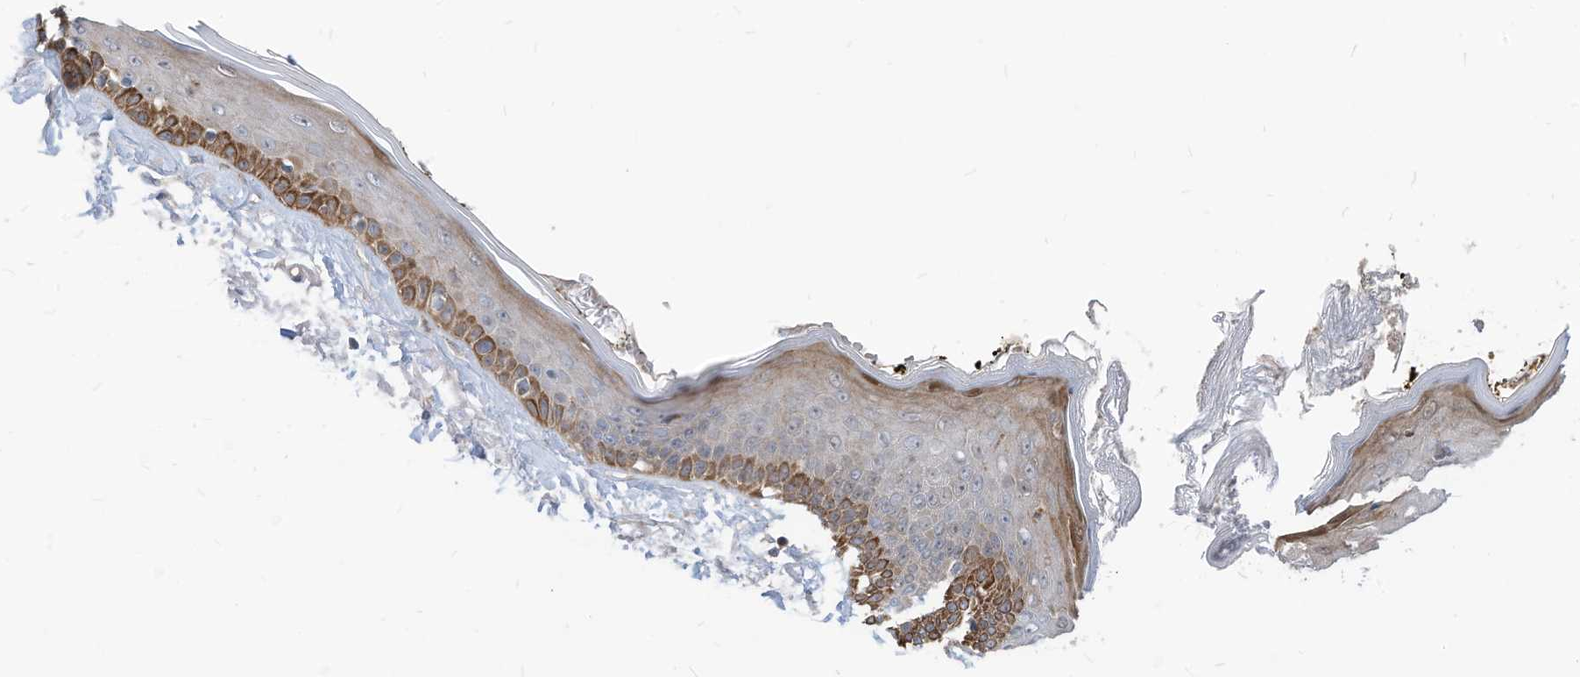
{"staining": {"intensity": "moderate", "quantity": ">75%", "location": "cytoplasmic/membranous"}, "tissue": "skin", "cell_type": "Fibroblasts", "image_type": "normal", "snomed": [{"axis": "morphology", "description": "Normal tissue, NOS"}, {"axis": "topography", "description": "Skin"}, {"axis": "topography", "description": "Skeletal muscle"}], "caption": "Normal skin shows moderate cytoplasmic/membranous positivity in approximately >75% of fibroblasts, visualized by immunohistochemistry.", "gene": "GPATCH3", "patient": {"sex": "male", "age": 83}}